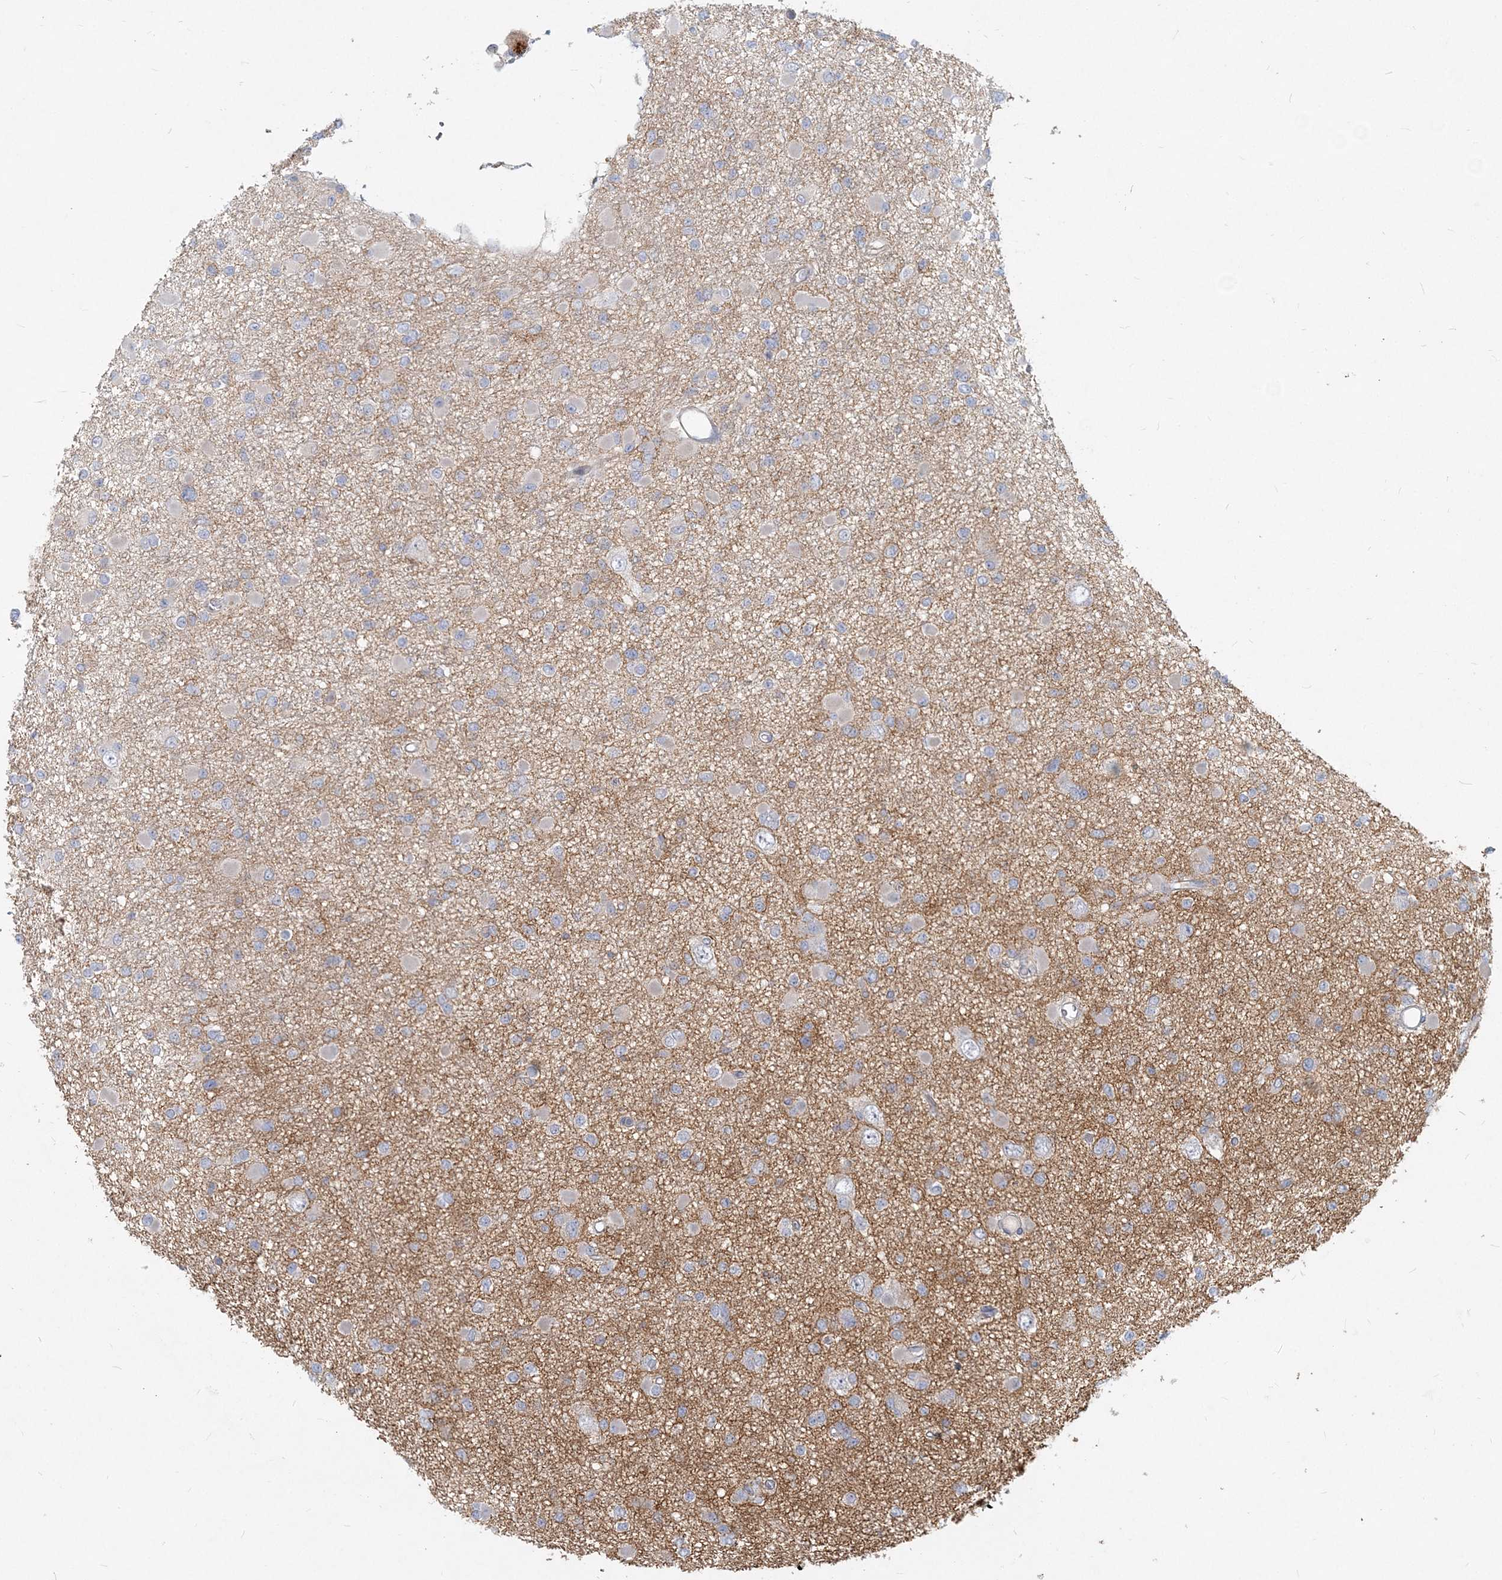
{"staining": {"intensity": "negative", "quantity": "none", "location": "none"}, "tissue": "glioma", "cell_type": "Tumor cells", "image_type": "cancer", "snomed": [{"axis": "morphology", "description": "Glioma, malignant, Low grade"}, {"axis": "topography", "description": "Brain"}], "caption": "A high-resolution photomicrograph shows immunohistochemistry staining of malignant low-grade glioma, which displays no significant staining in tumor cells.", "gene": "GMPPA", "patient": {"sex": "female", "age": 22}}